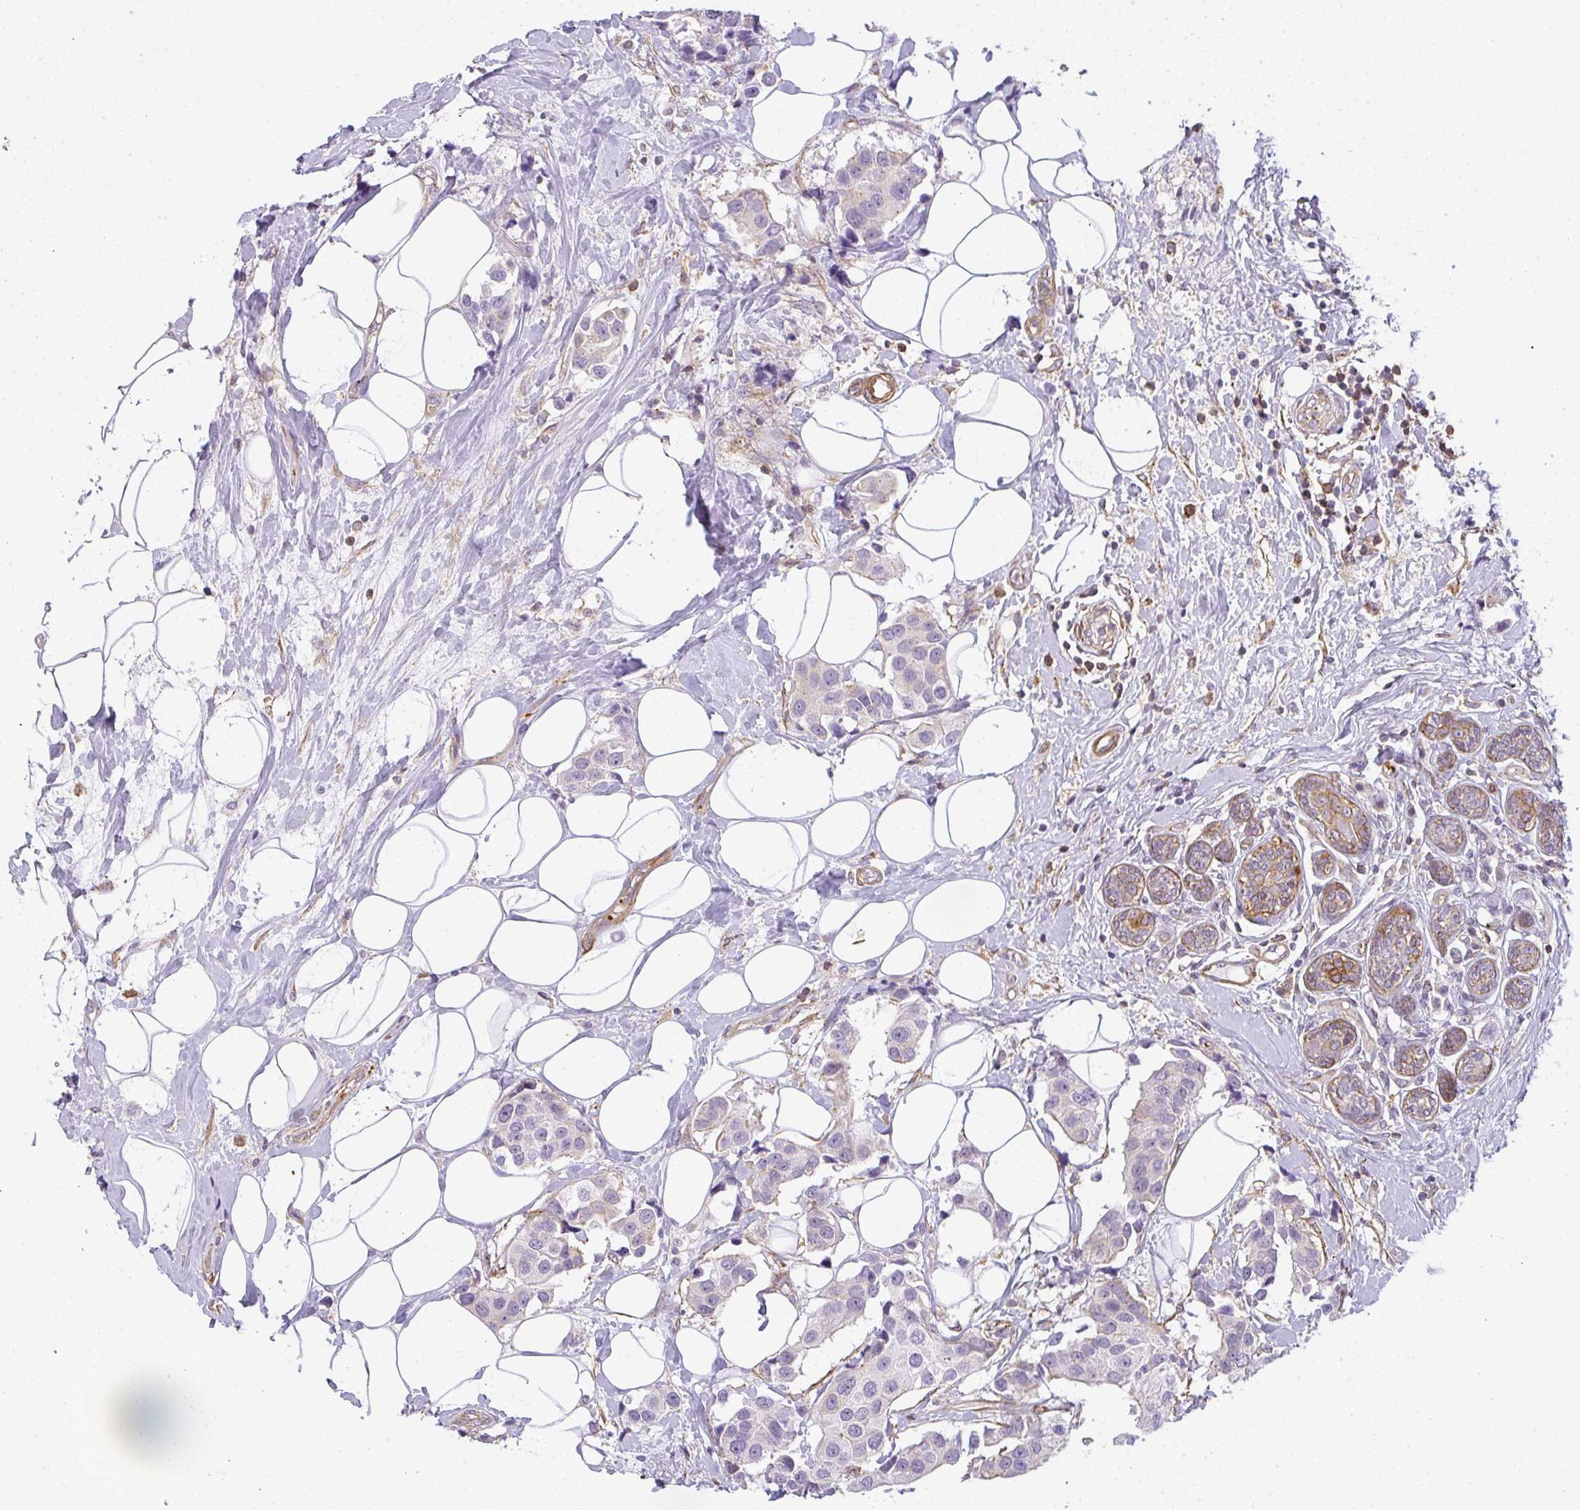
{"staining": {"intensity": "negative", "quantity": "none", "location": "none"}, "tissue": "breast cancer", "cell_type": "Tumor cells", "image_type": "cancer", "snomed": [{"axis": "morphology", "description": "Normal tissue, NOS"}, {"axis": "morphology", "description": "Duct carcinoma"}, {"axis": "topography", "description": "Breast"}], "caption": "Tumor cells show no significant protein positivity in breast invasive ductal carcinoma. Brightfield microscopy of immunohistochemistry (IHC) stained with DAB (brown) and hematoxylin (blue), captured at high magnification.", "gene": "SULF1", "patient": {"sex": "female", "age": 39}}